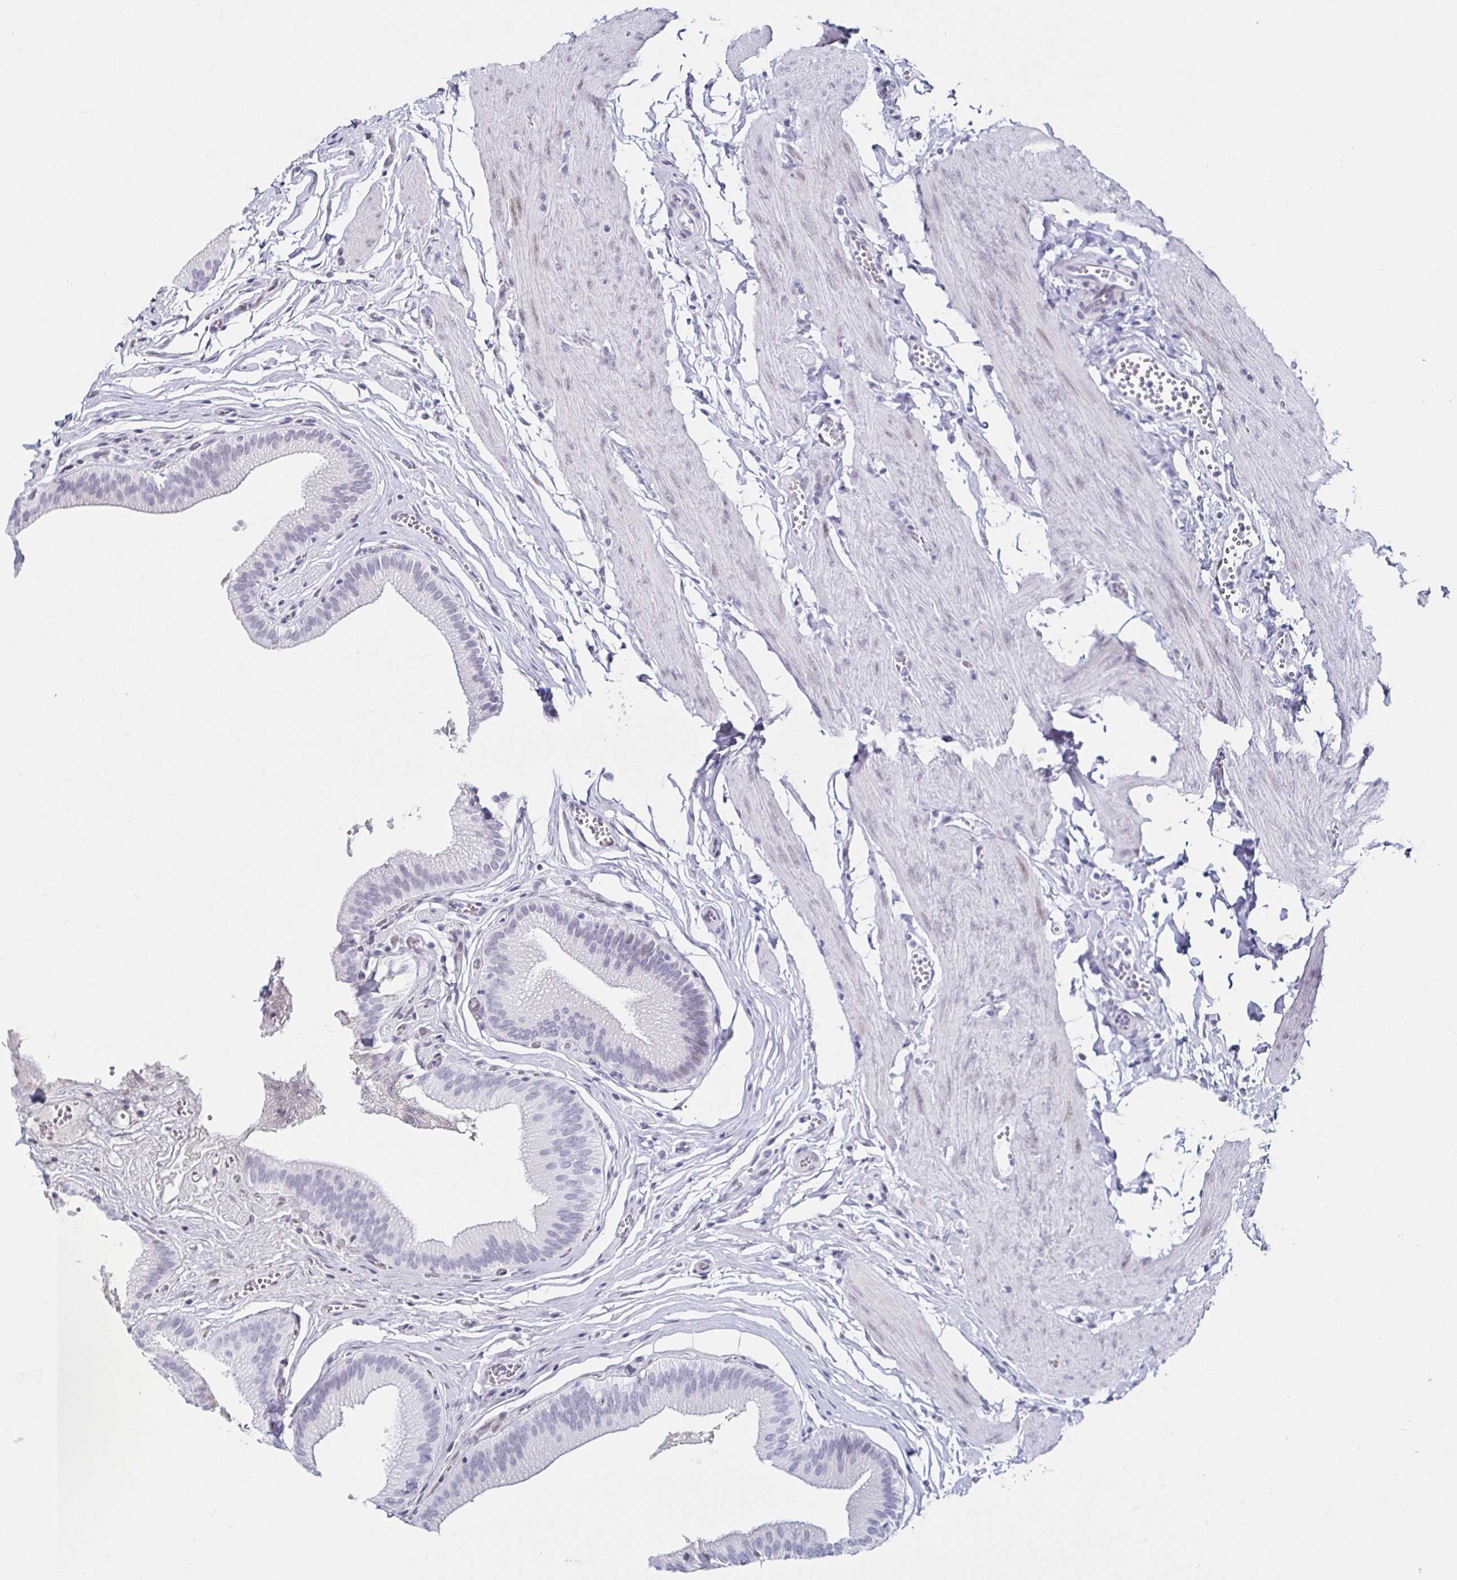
{"staining": {"intensity": "negative", "quantity": "none", "location": "none"}, "tissue": "gallbladder", "cell_type": "Glandular cells", "image_type": "normal", "snomed": [{"axis": "morphology", "description": "Normal tissue, NOS"}, {"axis": "topography", "description": "Gallbladder"}, {"axis": "topography", "description": "Peripheral nerve tissue"}], "caption": "Immunohistochemistry photomicrograph of normal gallbladder stained for a protein (brown), which shows no positivity in glandular cells.", "gene": "KRT4", "patient": {"sex": "male", "age": 17}}